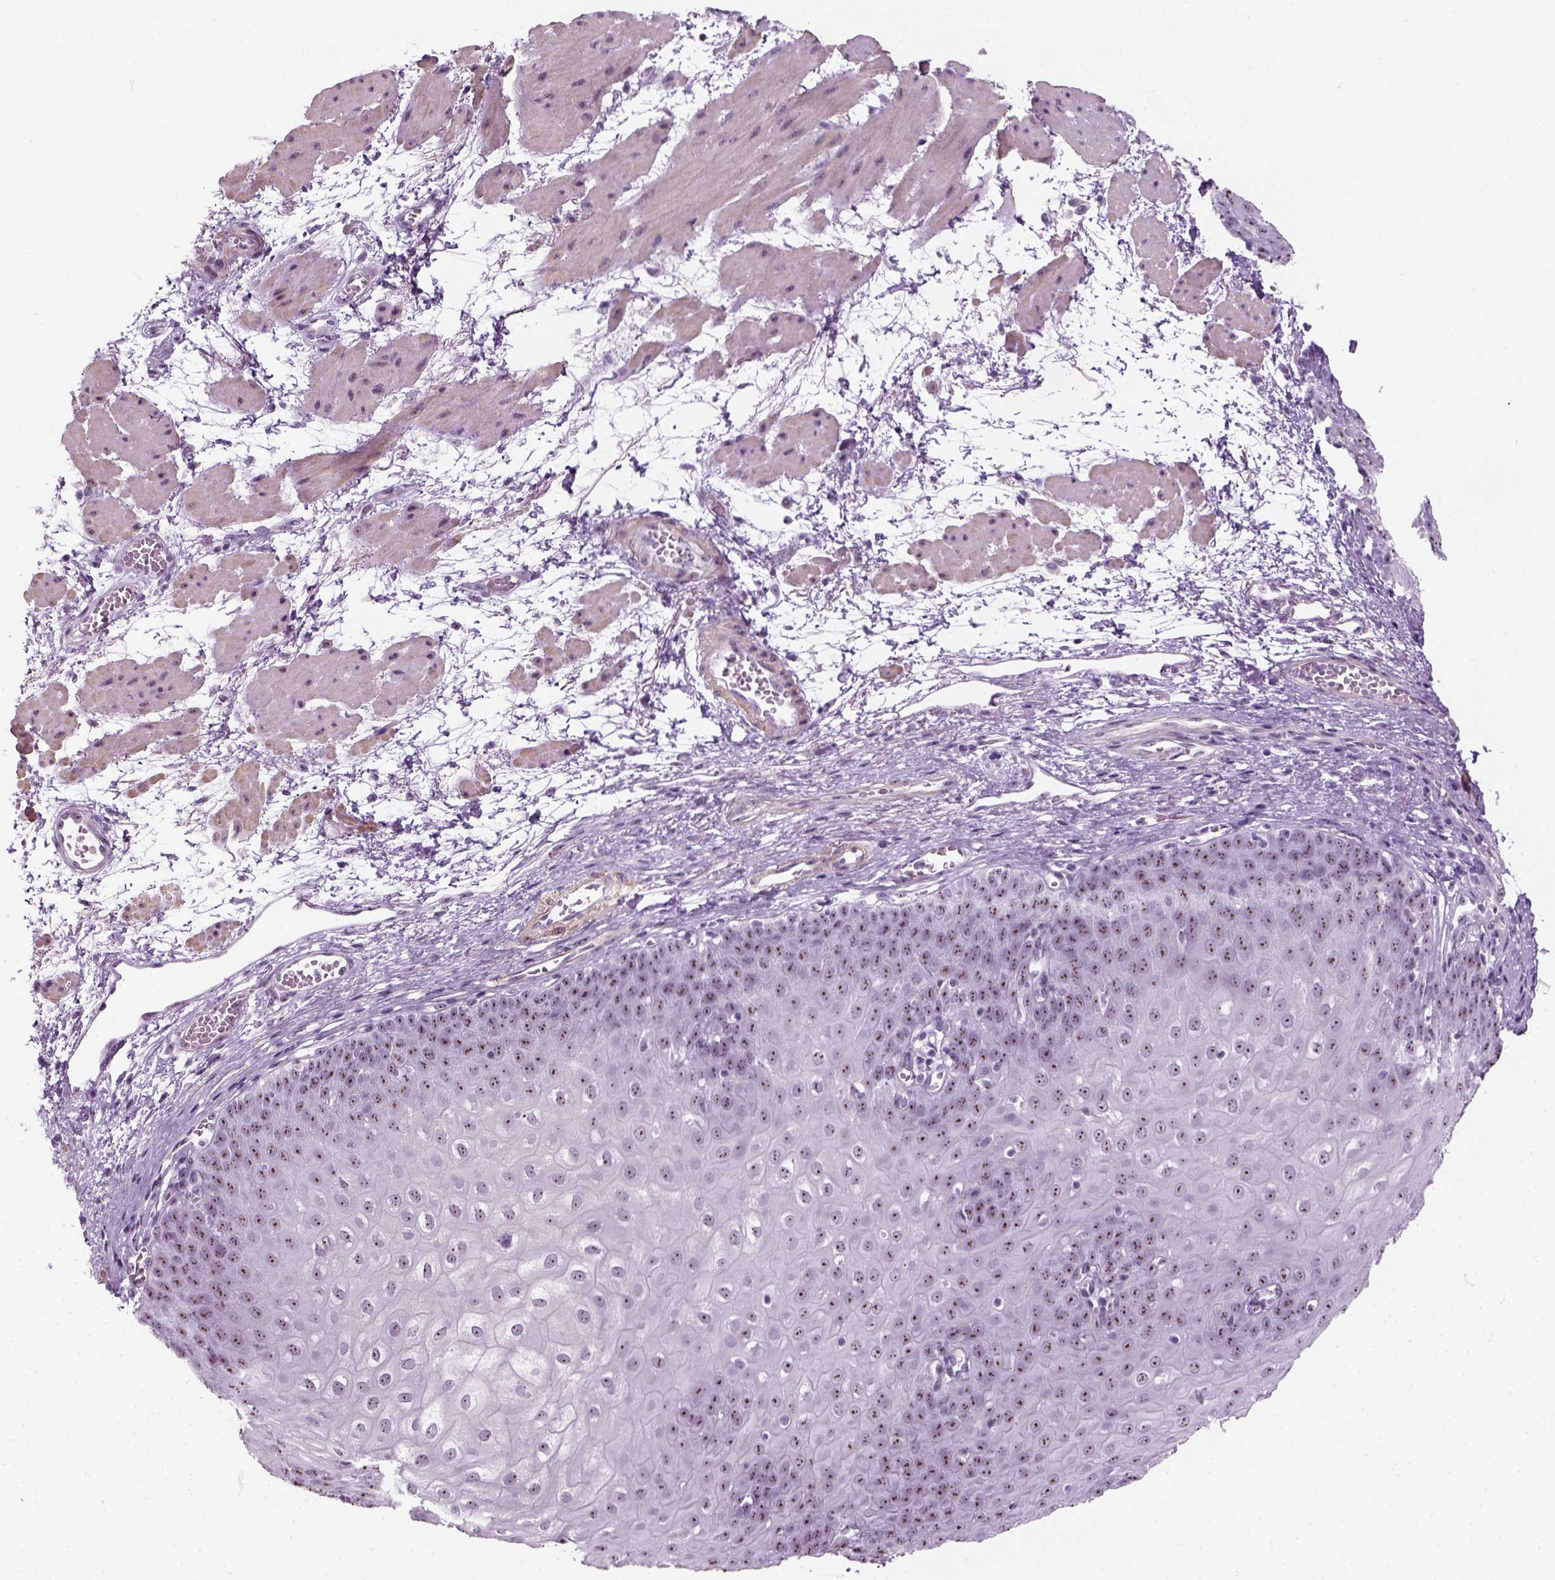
{"staining": {"intensity": "moderate", "quantity": ">75%", "location": "nuclear"}, "tissue": "esophagus", "cell_type": "Squamous epithelial cells", "image_type": "normal", "snomed": [{"axis": "morphology", "description": "Normal tissue, NOS"}, {"axis": "topography", "description": "Esophagus"}], "caption": "A high-resolution photomicrograph shows immunohistochemistry staining of benign esophagus, which displays moderate nuclear positivity in approximately >75% of squamous epithelial cells.", "gene": "ZNF865", "patient": {"sex": "male", "age": 71}}